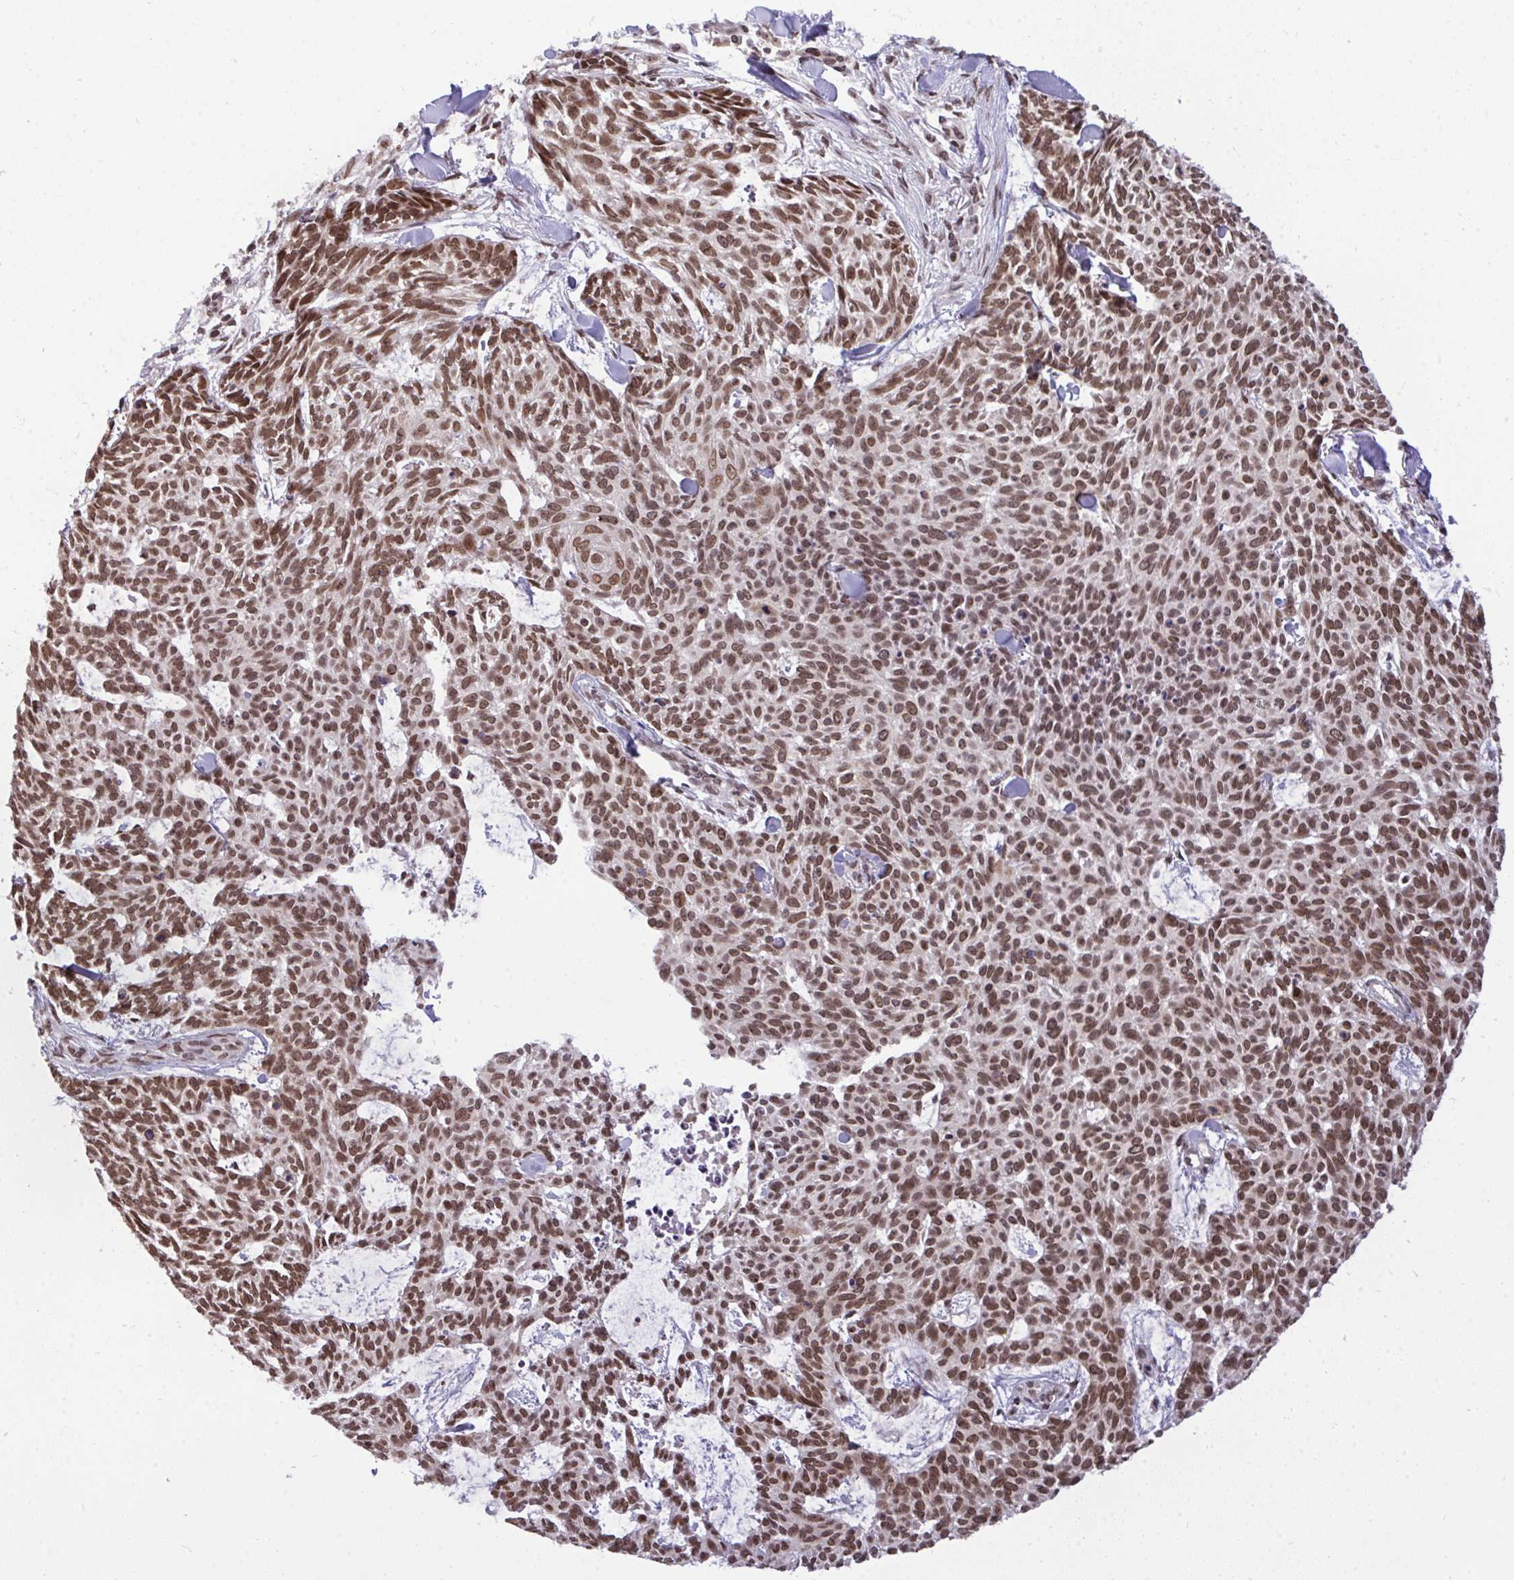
{"staining": {"intensity": "moderate", "quantity": ">75%", "location": "nuclear"}, "tissue": "skin cancer", "cell_type": "Tumor cells", "image_type": "cancer", "snomed": [{"axis": "morphology", "description": "Basal cell carcinoma"}, {"axis": "topography", "description": "Skin"}], "caption": "Basal cell carcinoma (skin) stained with a brown dye displays moderate nuclear positive positivity in about >75% of tumor cells.", "gene": "JPT1", "patient": {"sex": "female", "age": 93}}